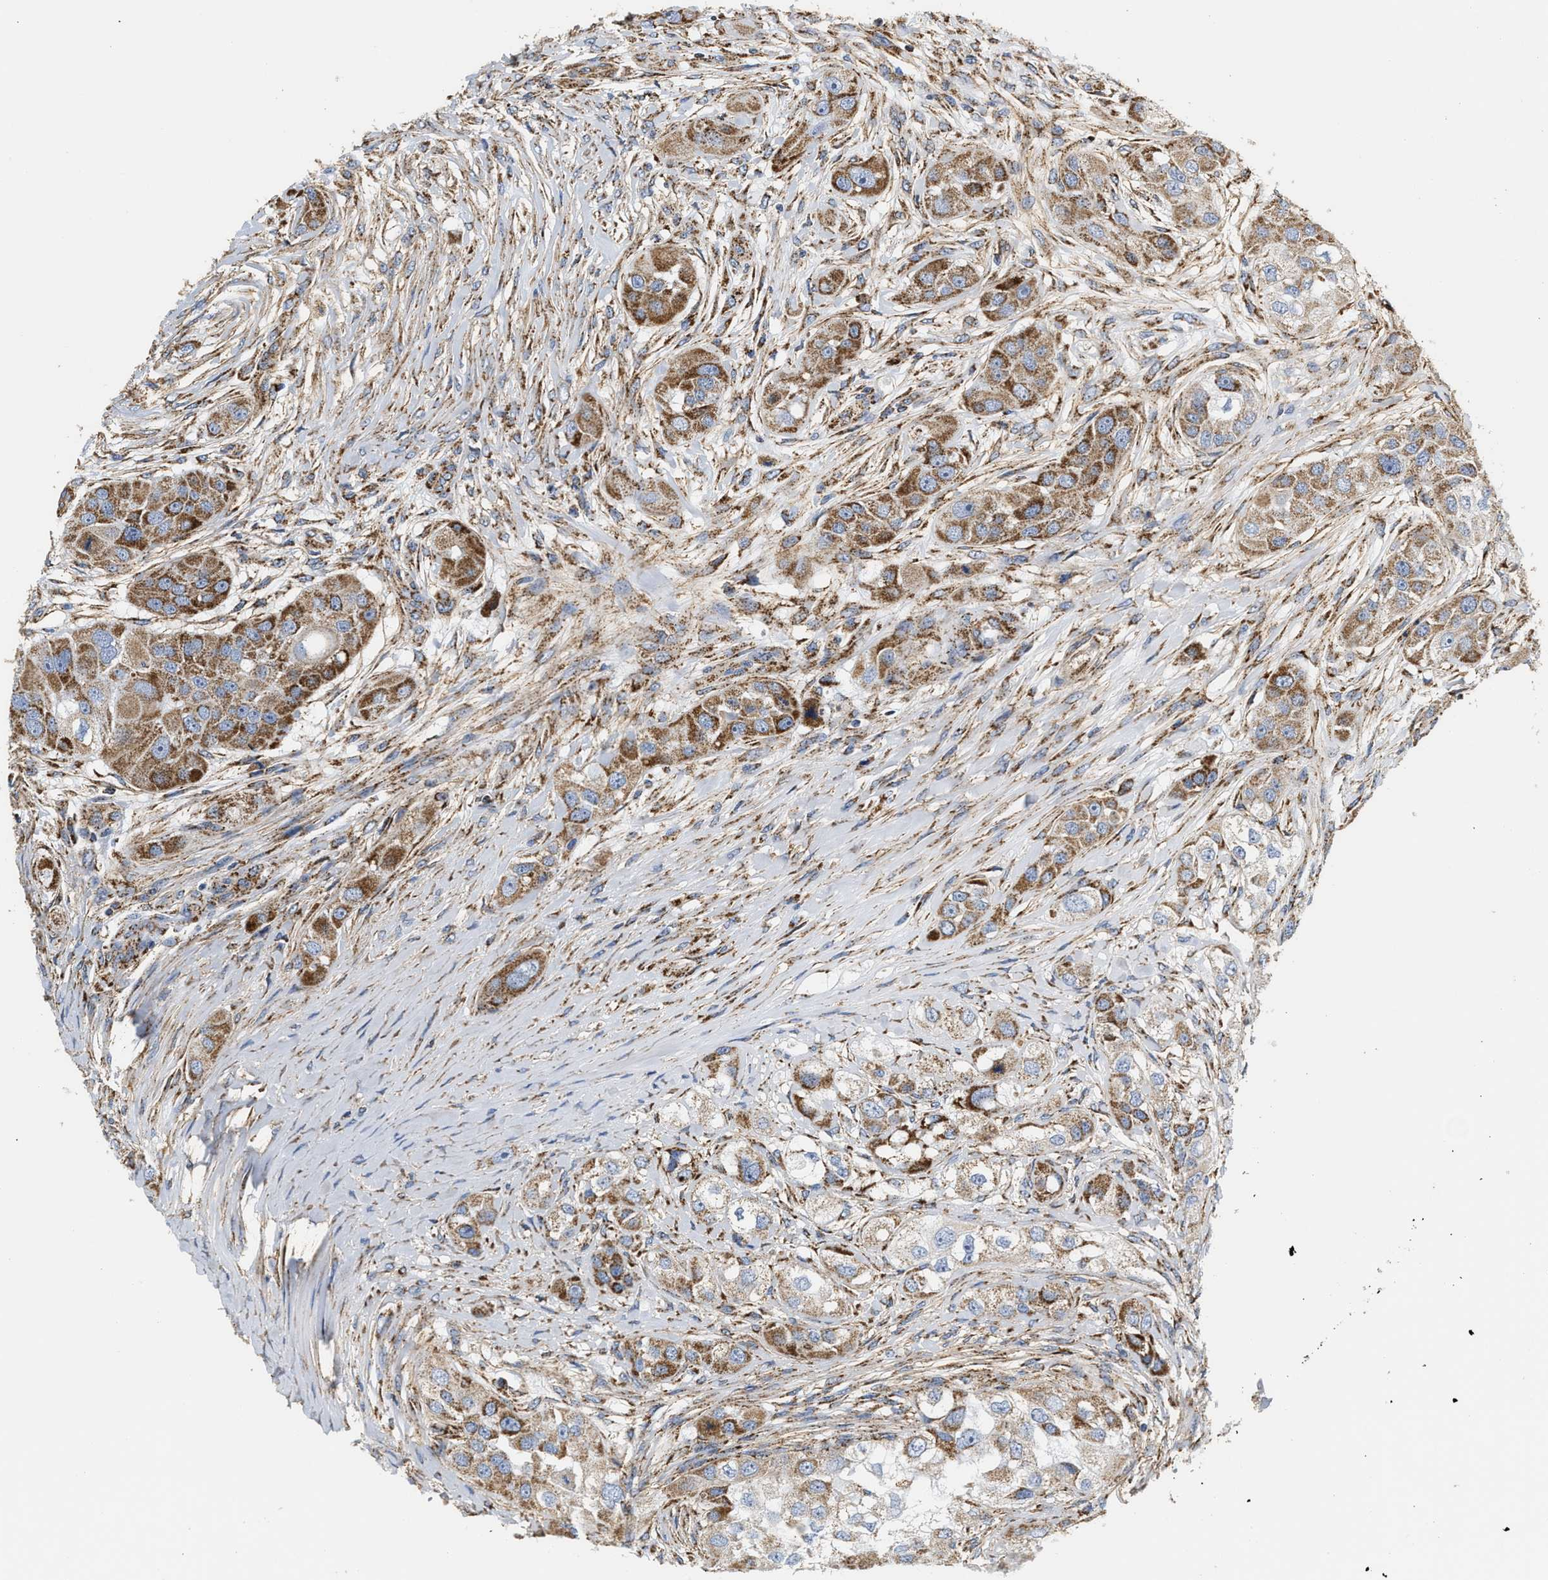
{"staining": {"intensity": "moderate", "quantity": ">75%", "location": "cytoplasmic/membranous"}, "tissue": "head and neck cancer", "cell_type": "Tumor cells", "image_type": "cancer", "snomed": [{"axis": "morphology", "description": "Normal tissue, NOS"}, {"axis": "morphology", "description": "Squamous cell carcinoma, NOS"}, {"axis": "topography", "description": "Skeletal muscle"}, {"axis": "topography", "description": "Head-Neck"}], "caption": "About >75% of tumor cells in human head and neck cancer exhibit moderate cytoplasmic/membranous protein expression as visualized by brown immunohistochemical staining.", "gene": "SHMT2", "patient": {"sex": "male", "age": 51}}